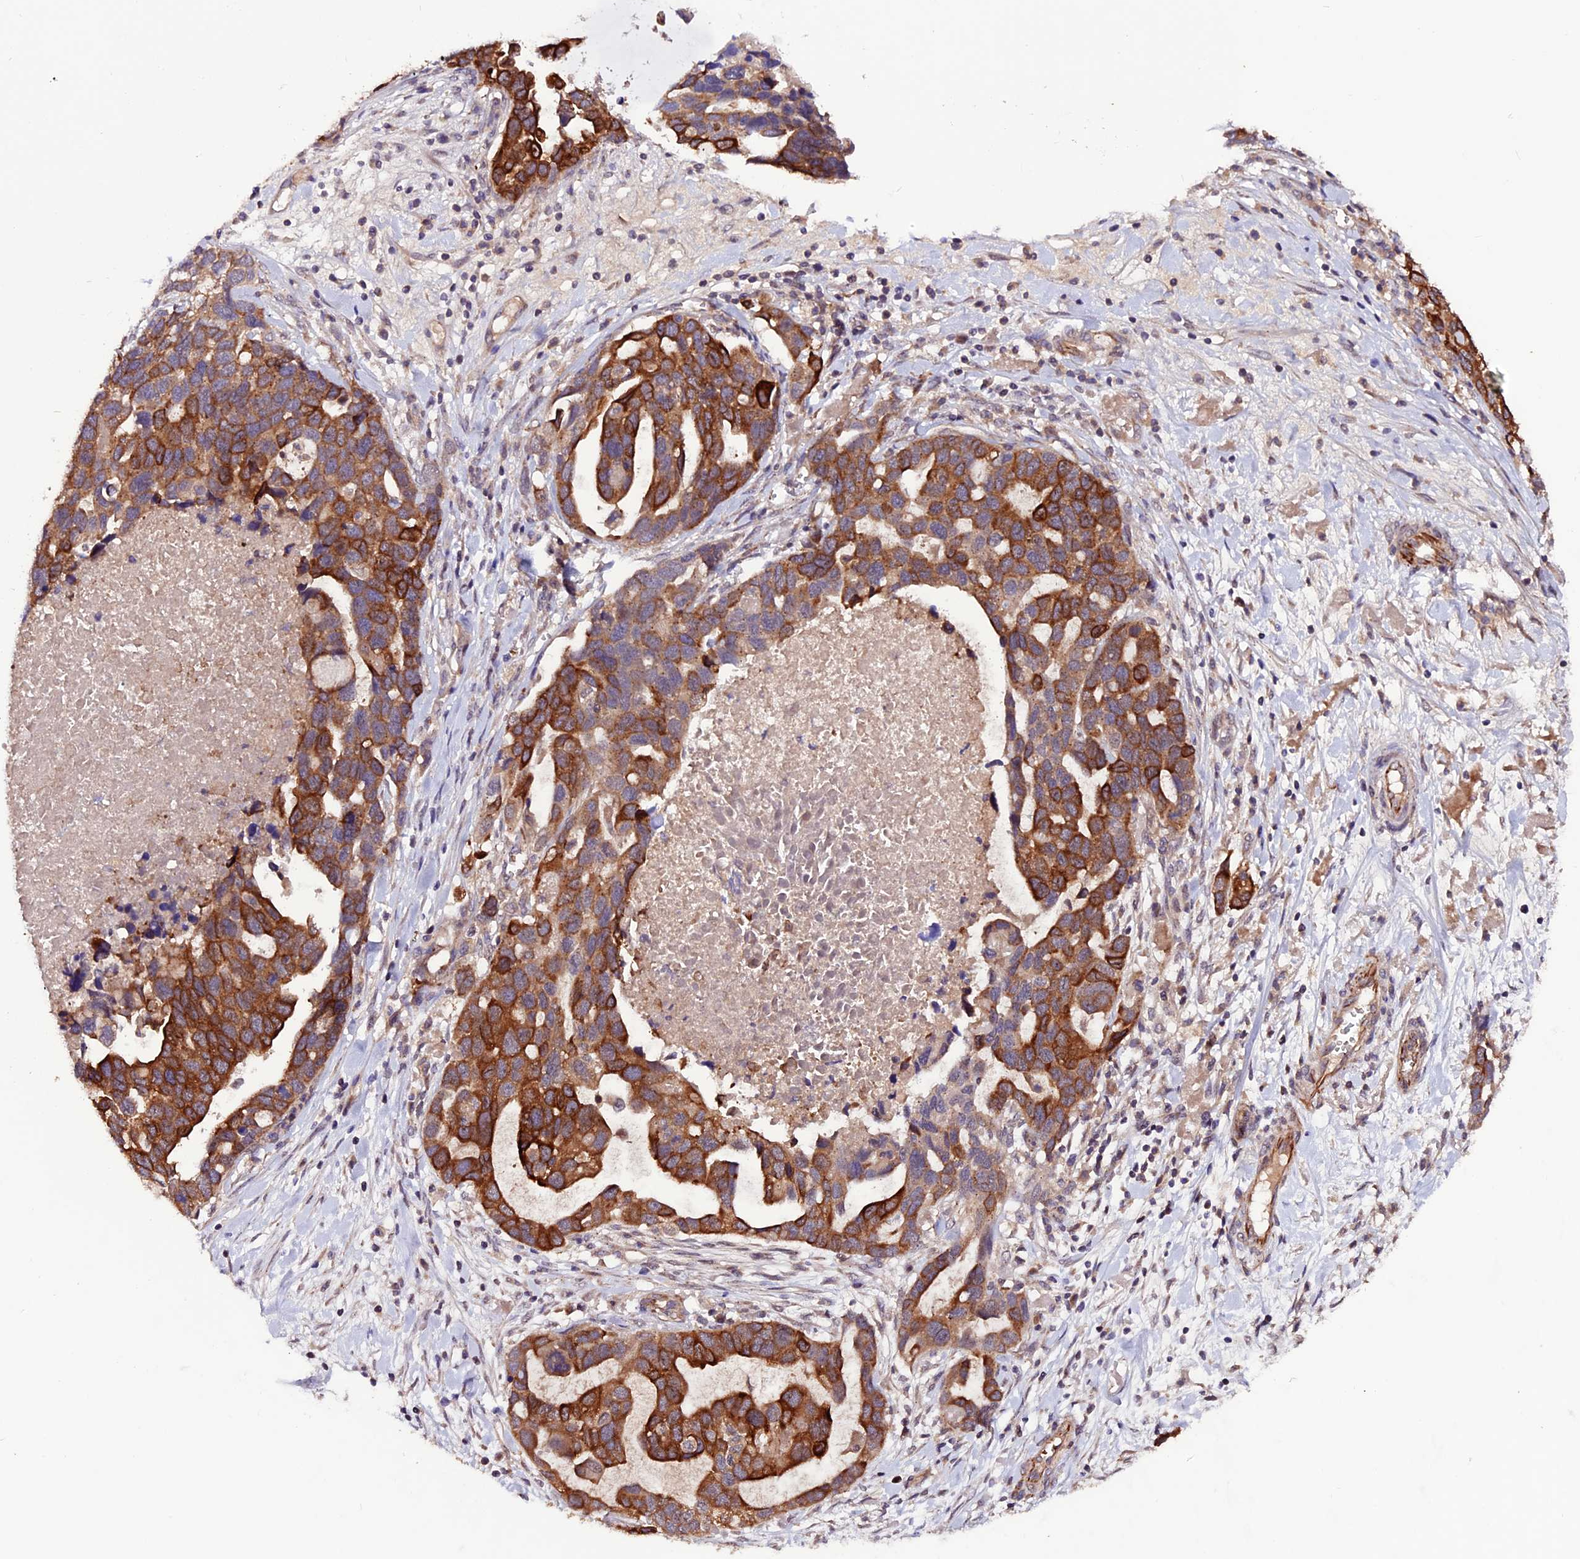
{"staining": {"intensity": "strong", "quantity": "25%-75%", "location": "cytoplasmic/membranous"}, "tissue": "ovarian cancer", "cell_type": "Tumor cells", "image_type": "cancer", "snomed": [{"axis": "morphology", "description": "Cystadenocarcinoma, serous, NOS"}, {"axis": "topography", "description": "Ovary"}], "caption": "Ovarian serous cystadenocarcinoma was stained to show a protein in brown. There is high levels of strong cytoplasmic/membranous positivity in about 25%-75% of tumor cells.", "gene": "RINL", "patient": {"sex": "female", "age": 54}}